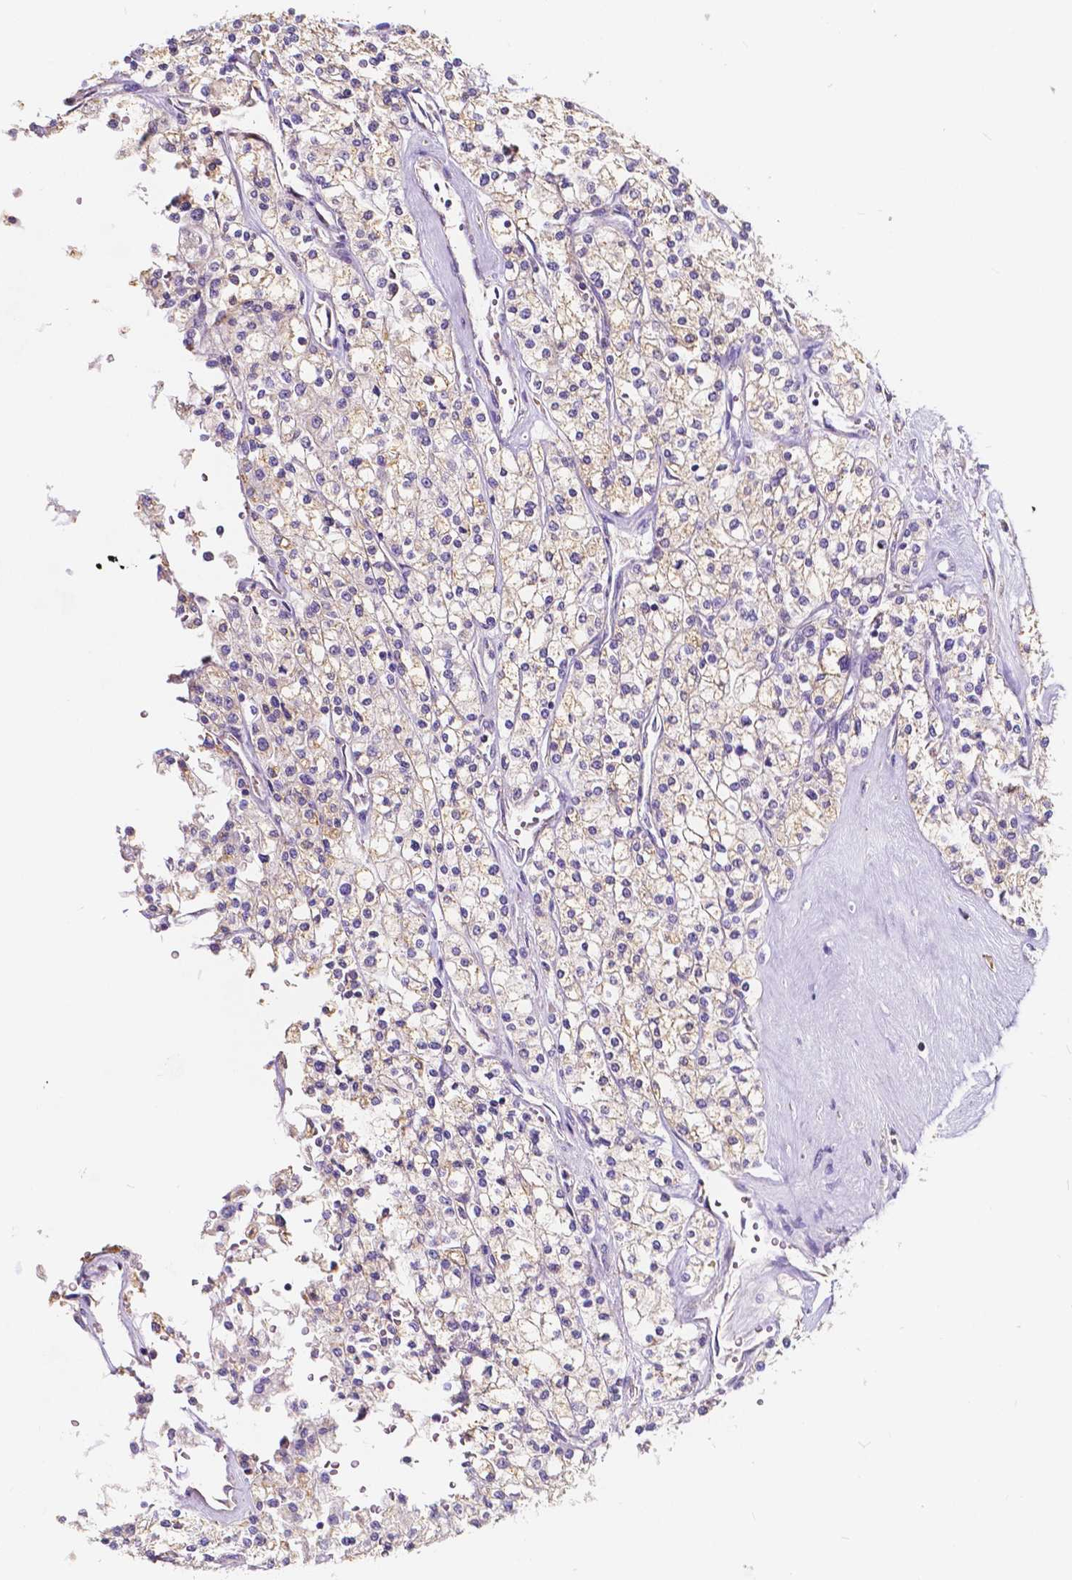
{"staining": {"intensity": "weak", "quantity": ">75%", "location": "cytoplasmic/membranous"}, "tissue": "renal cancer", "cell_type": "Tumor cells", "image_type": "cancer", "snomed": [{"axis": "morphology", "description": "Adenocarcinoma, NOS"}, {"axis": "topography", "description": "Kidney"}], "caption": "Immunohistochemical staining of human adenocarcinoma (renal) shows weak cytoplasmic/membranous protein positivity in approximately >75% of tumor cells. (IHC, brightfield microscopy, high magnification).", "gene": "CLSTN2", "patient": {"sex": "male", "age": 80}}